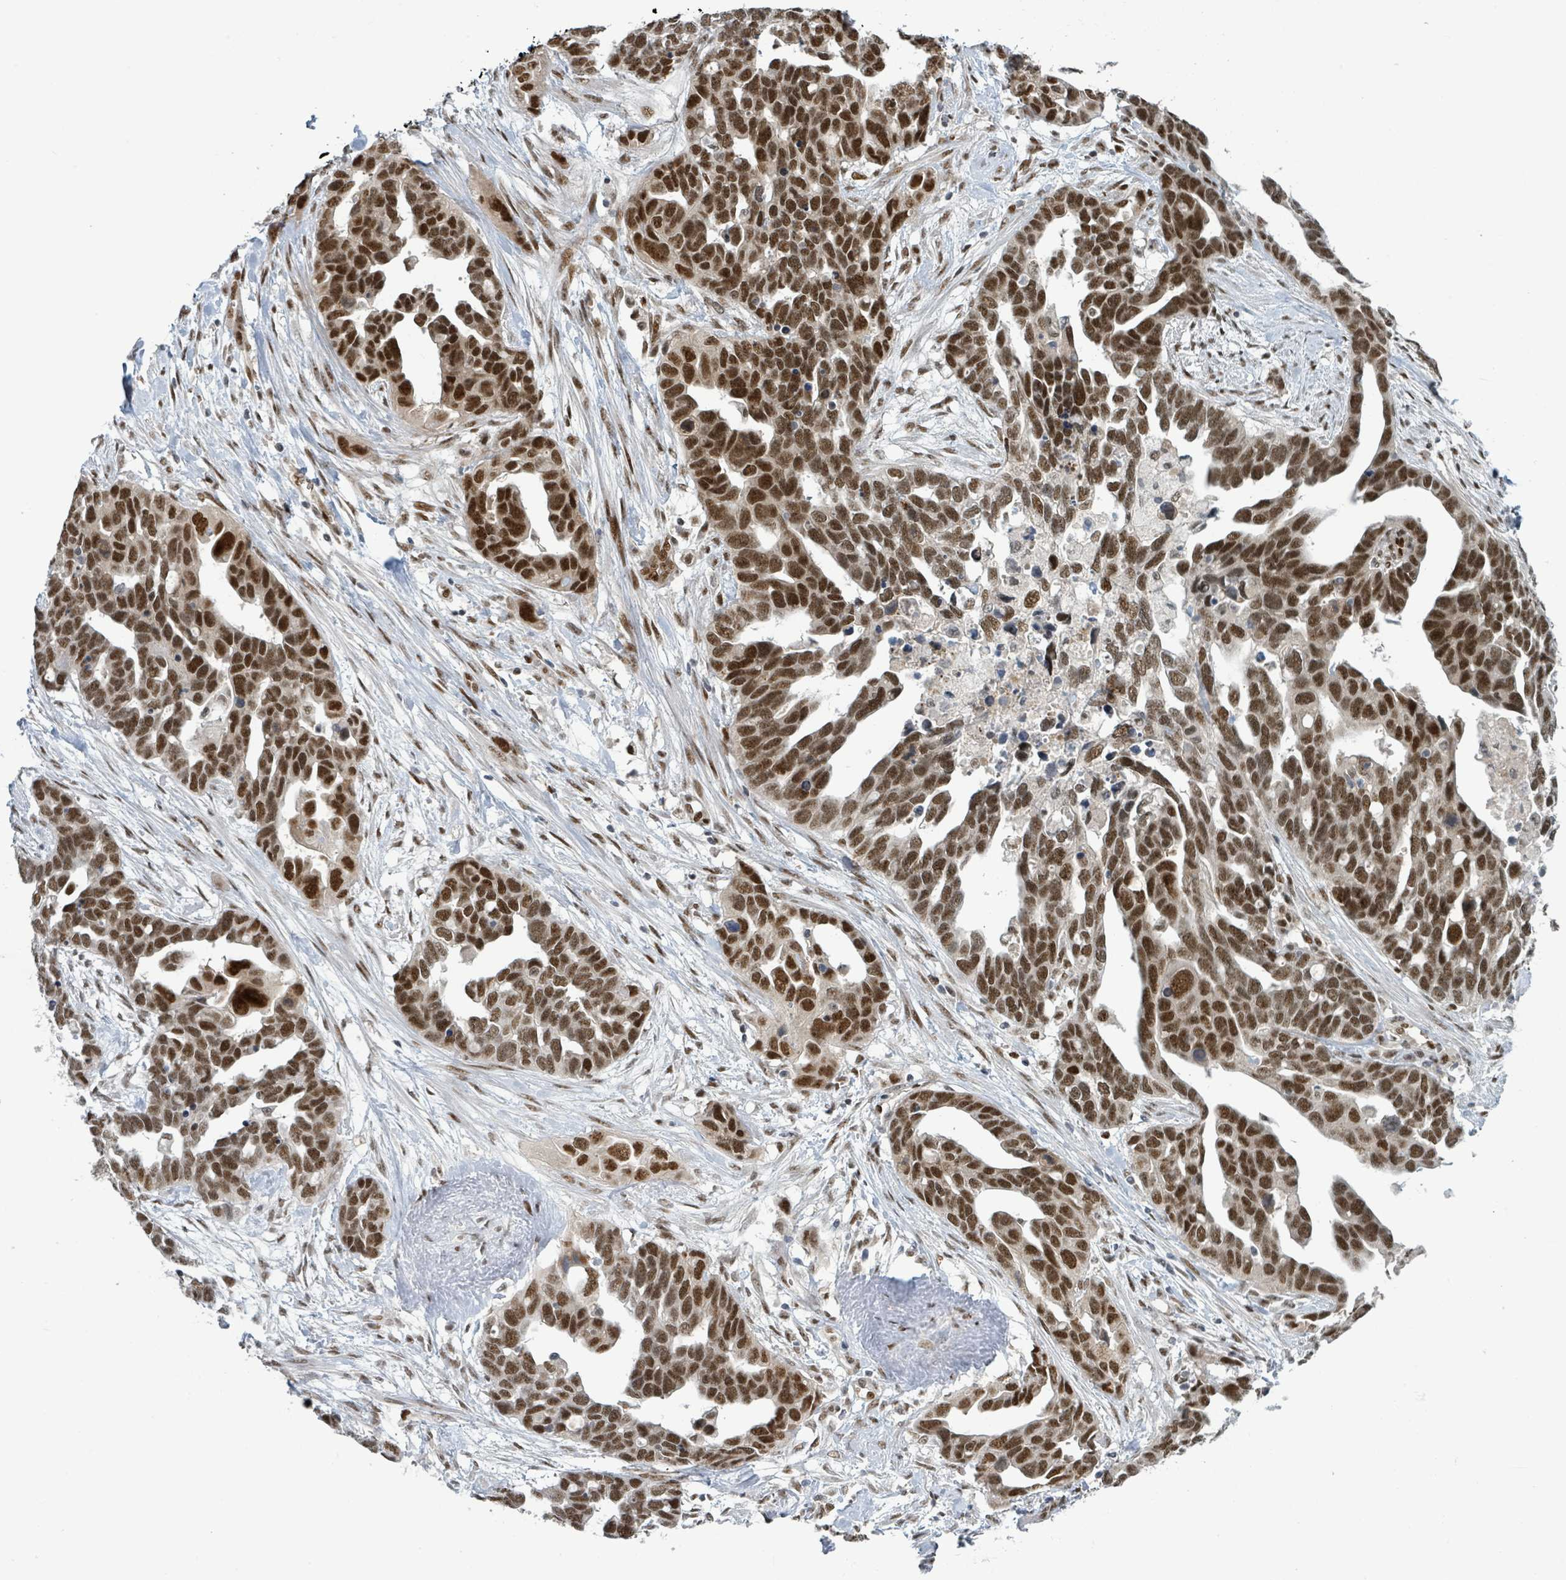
{"staining": {"intensity": "strong", "quantity": ">75%", "location": "nuclear"}, "tissue": "ovarian cancer", "cell_type": "Tumor cells", "image_type": "cancer", "snomed": [{"axis": "morphology", "description": "Cystadenocarcinoma, serous, NOS"}, {"axis": "topography", "description": "Ovary"}], "caption": "Immunohistochemistry (DAB (3,3'-diaminobenzidine)) staining of ovarian cancer (serous cystadenocarcinoma) reveals strong nuclear protein staining in approximately >75% of tumor cells.", "gene": "KLF3", "patient": {"sex": "female", "age": 54}}